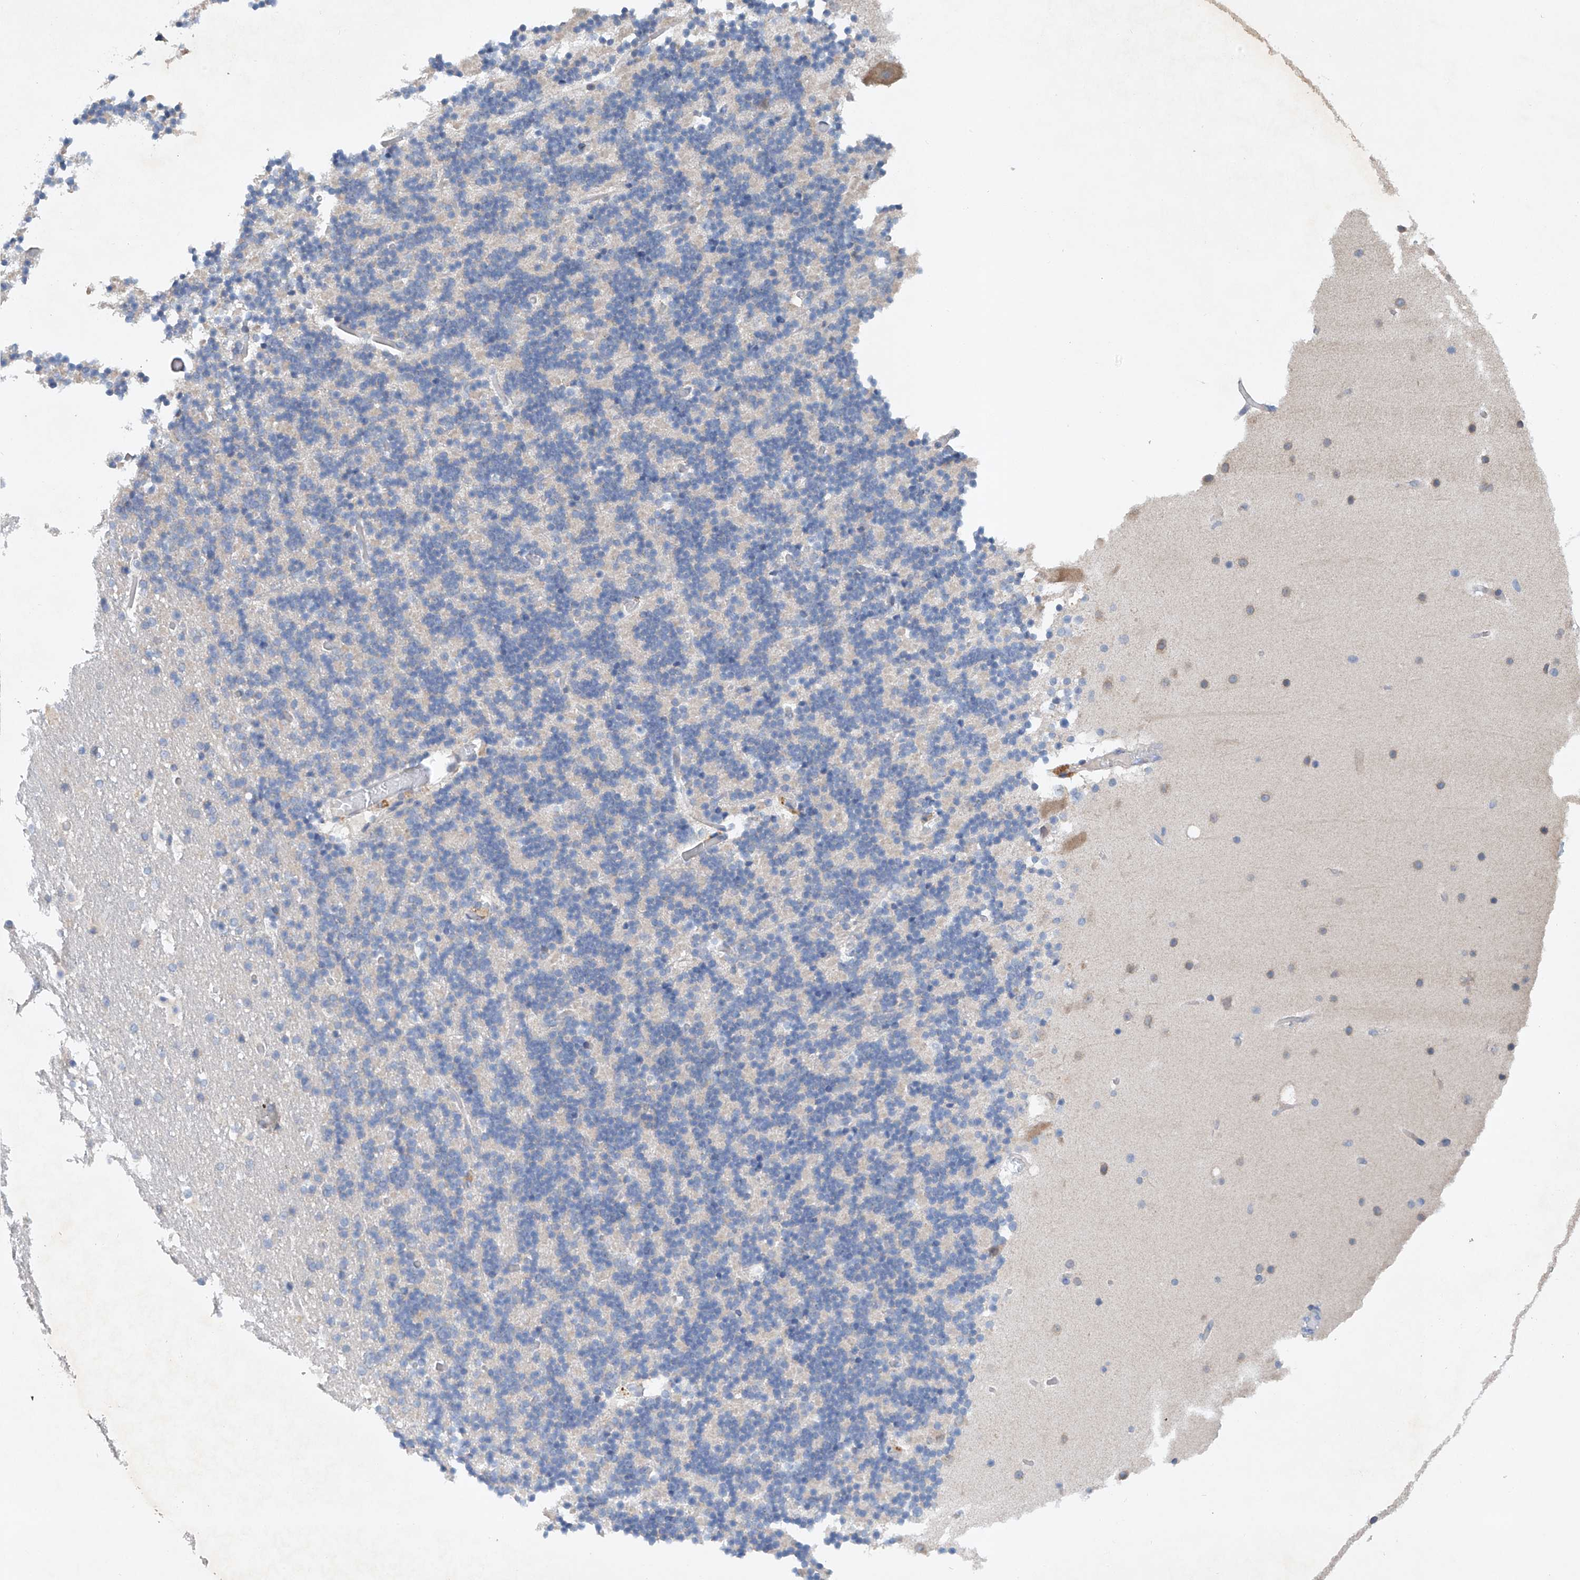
{"staining": {"intensity": "negative", "quantity": "none", "location": "none"}, "tissue": "cerebellum", "cell_type": "Cells in granular layer", "image_type": "normal", "snomed": [{"axis": "morphology", "description": "Normal tissue, NOS"}, {"axis": "topography", "description": "Cerebellum"}], "caption": "Micrograph shows no protein positivity in cells in granular layer of benign cerebellum. The staining is performed using DAB brown chromogen with nuclei counter-stained in using hematoxylin.", "gene": "CEP85L", "patient": {"sex": "male", "age": 57}}